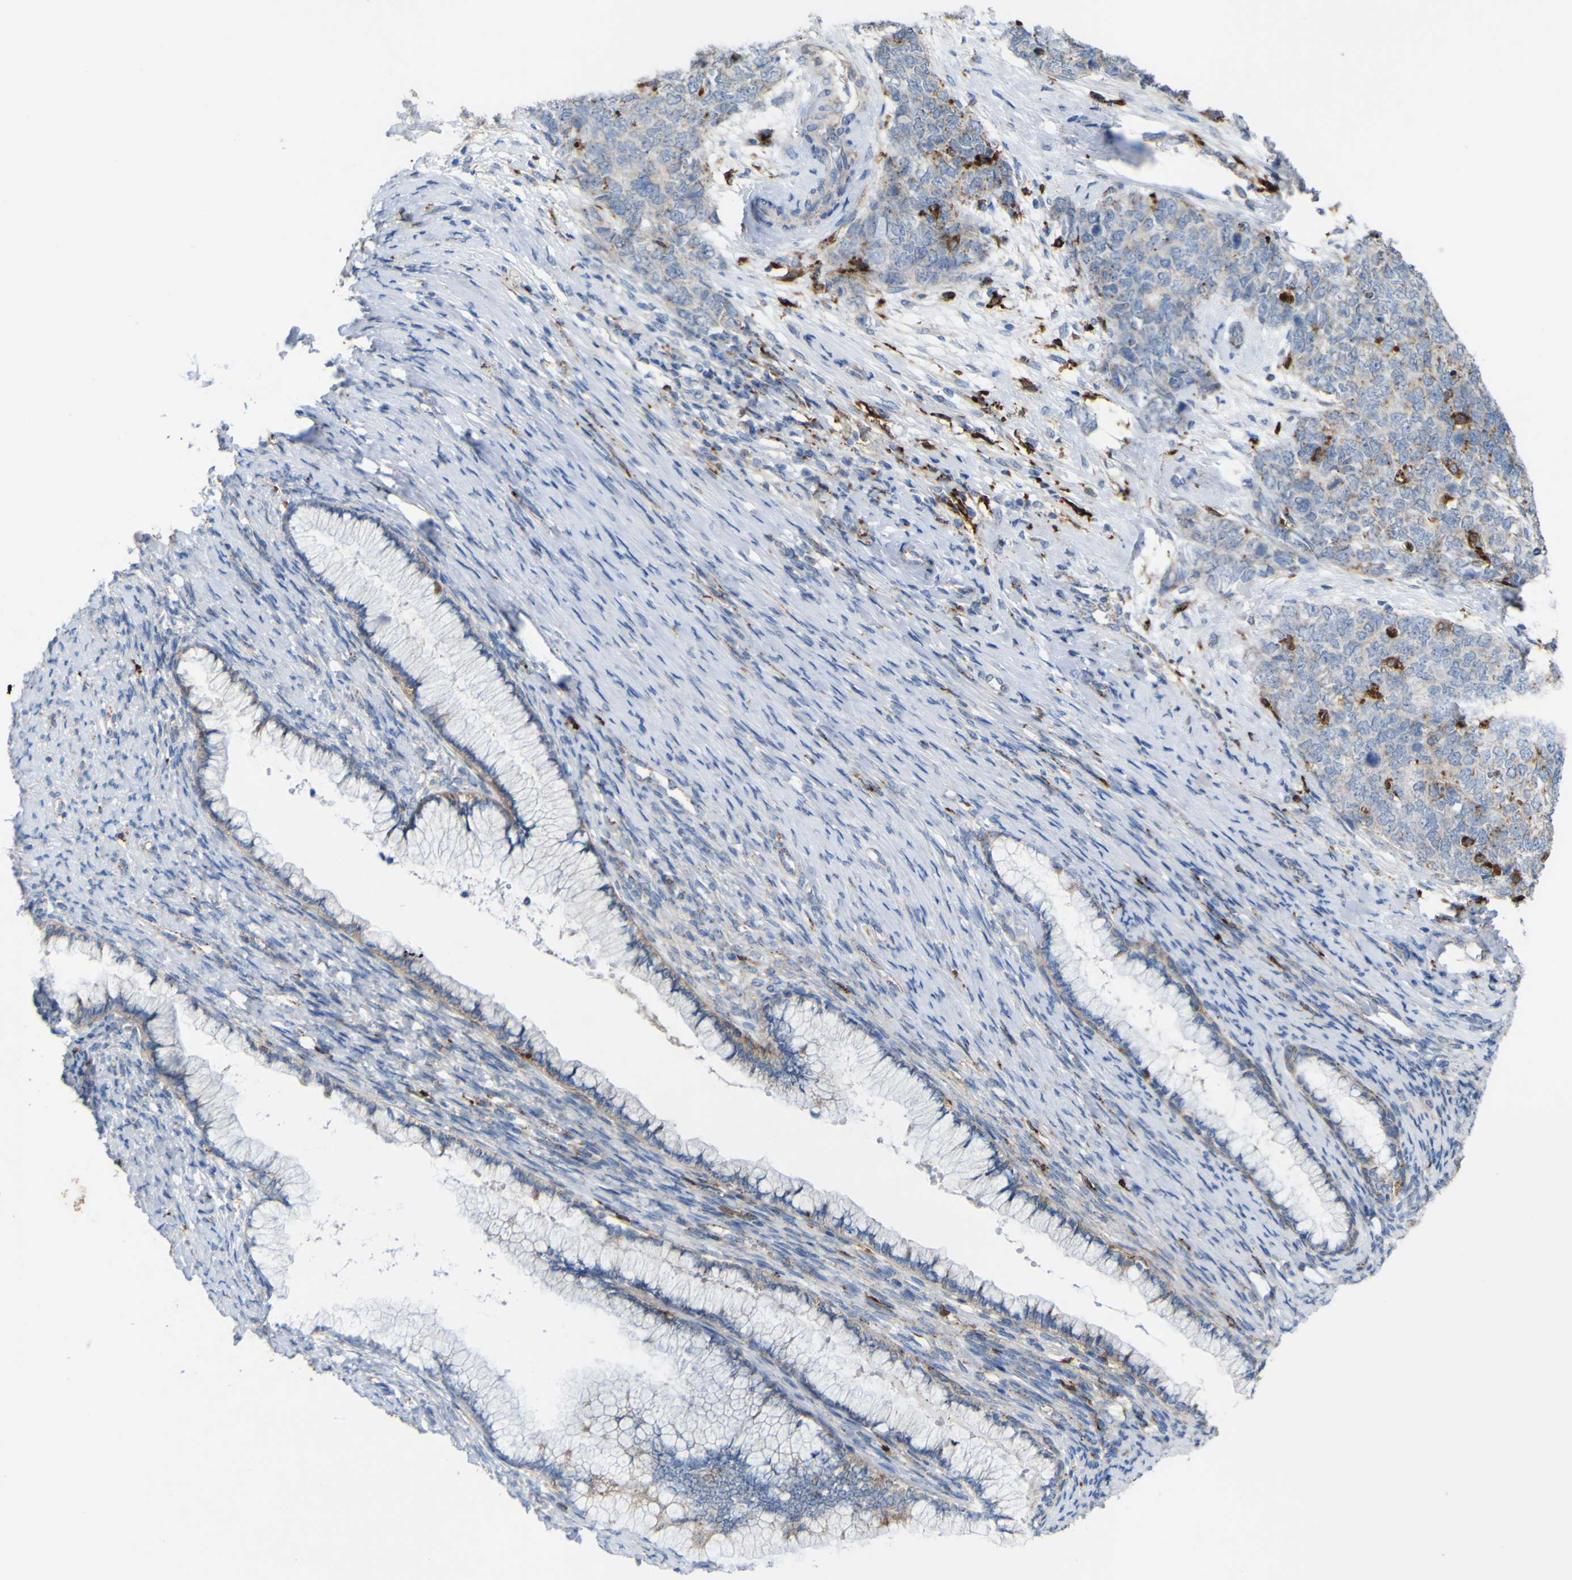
{"staining": {"intensity": "moderate", "quantity": "<25%", "location": "cytoplasmic/membranous"}, "tissue": "cervical cancer", "cell_type": "Tumor cells", "image_type": "cancer", "snomed": [{"axis": "morphology", "description": "Squamous cell carcinoma, NOS"}, {"axis": "topography", "description": "Cervix"}], "caption": "The histopathology image shows staining of squamous cell carcinoma (cervical), revealing moderate cytoplasmic/membranous protein expression (brown color) within tumor cells.", "gene": "PLD3", "patient": {"sex": "female", "age": 63}}